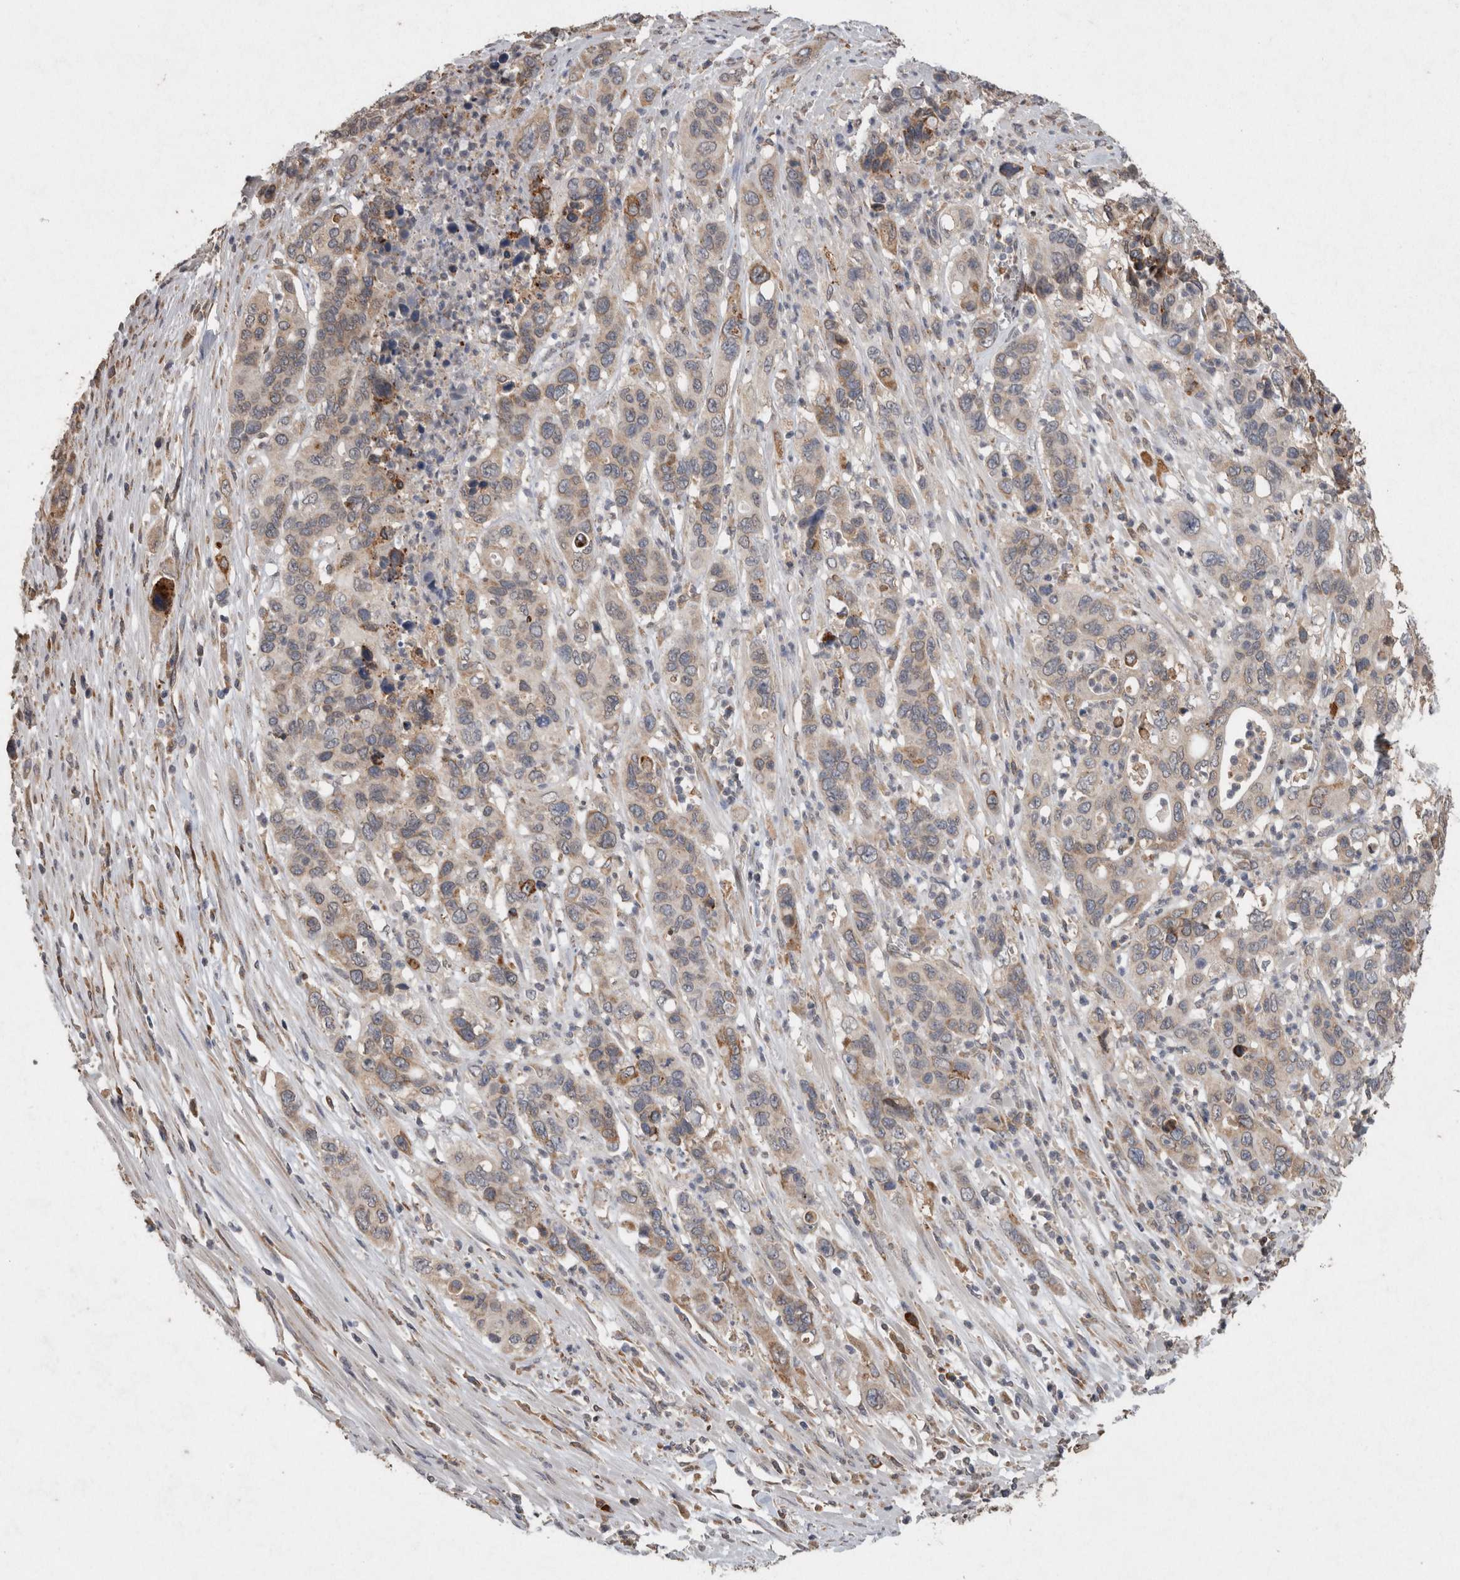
{"staining": {"intensity": "moderate", "quantity": "25%-75%", "location": "cytoplasmic/membranous"}, "tissue": "pancreatic cancer", "cell_type": "Tumor cells", "image_type": "cancer", "snomed": [{"axis": "morphology", "description": "Adenocarcinoma, NOS"}, {"axis": "topography", "description": "Pancreas"}], "caption": "Pancreatic cancer (adenocarcinoma) was stained to show a protein in brown. There is medium levels of moderate cytoplasmic/membranous positivity in about 25%-75% of tumor cells.", "gene": "ADGRL3", "patient": {"sex": "female", "age": 71}}